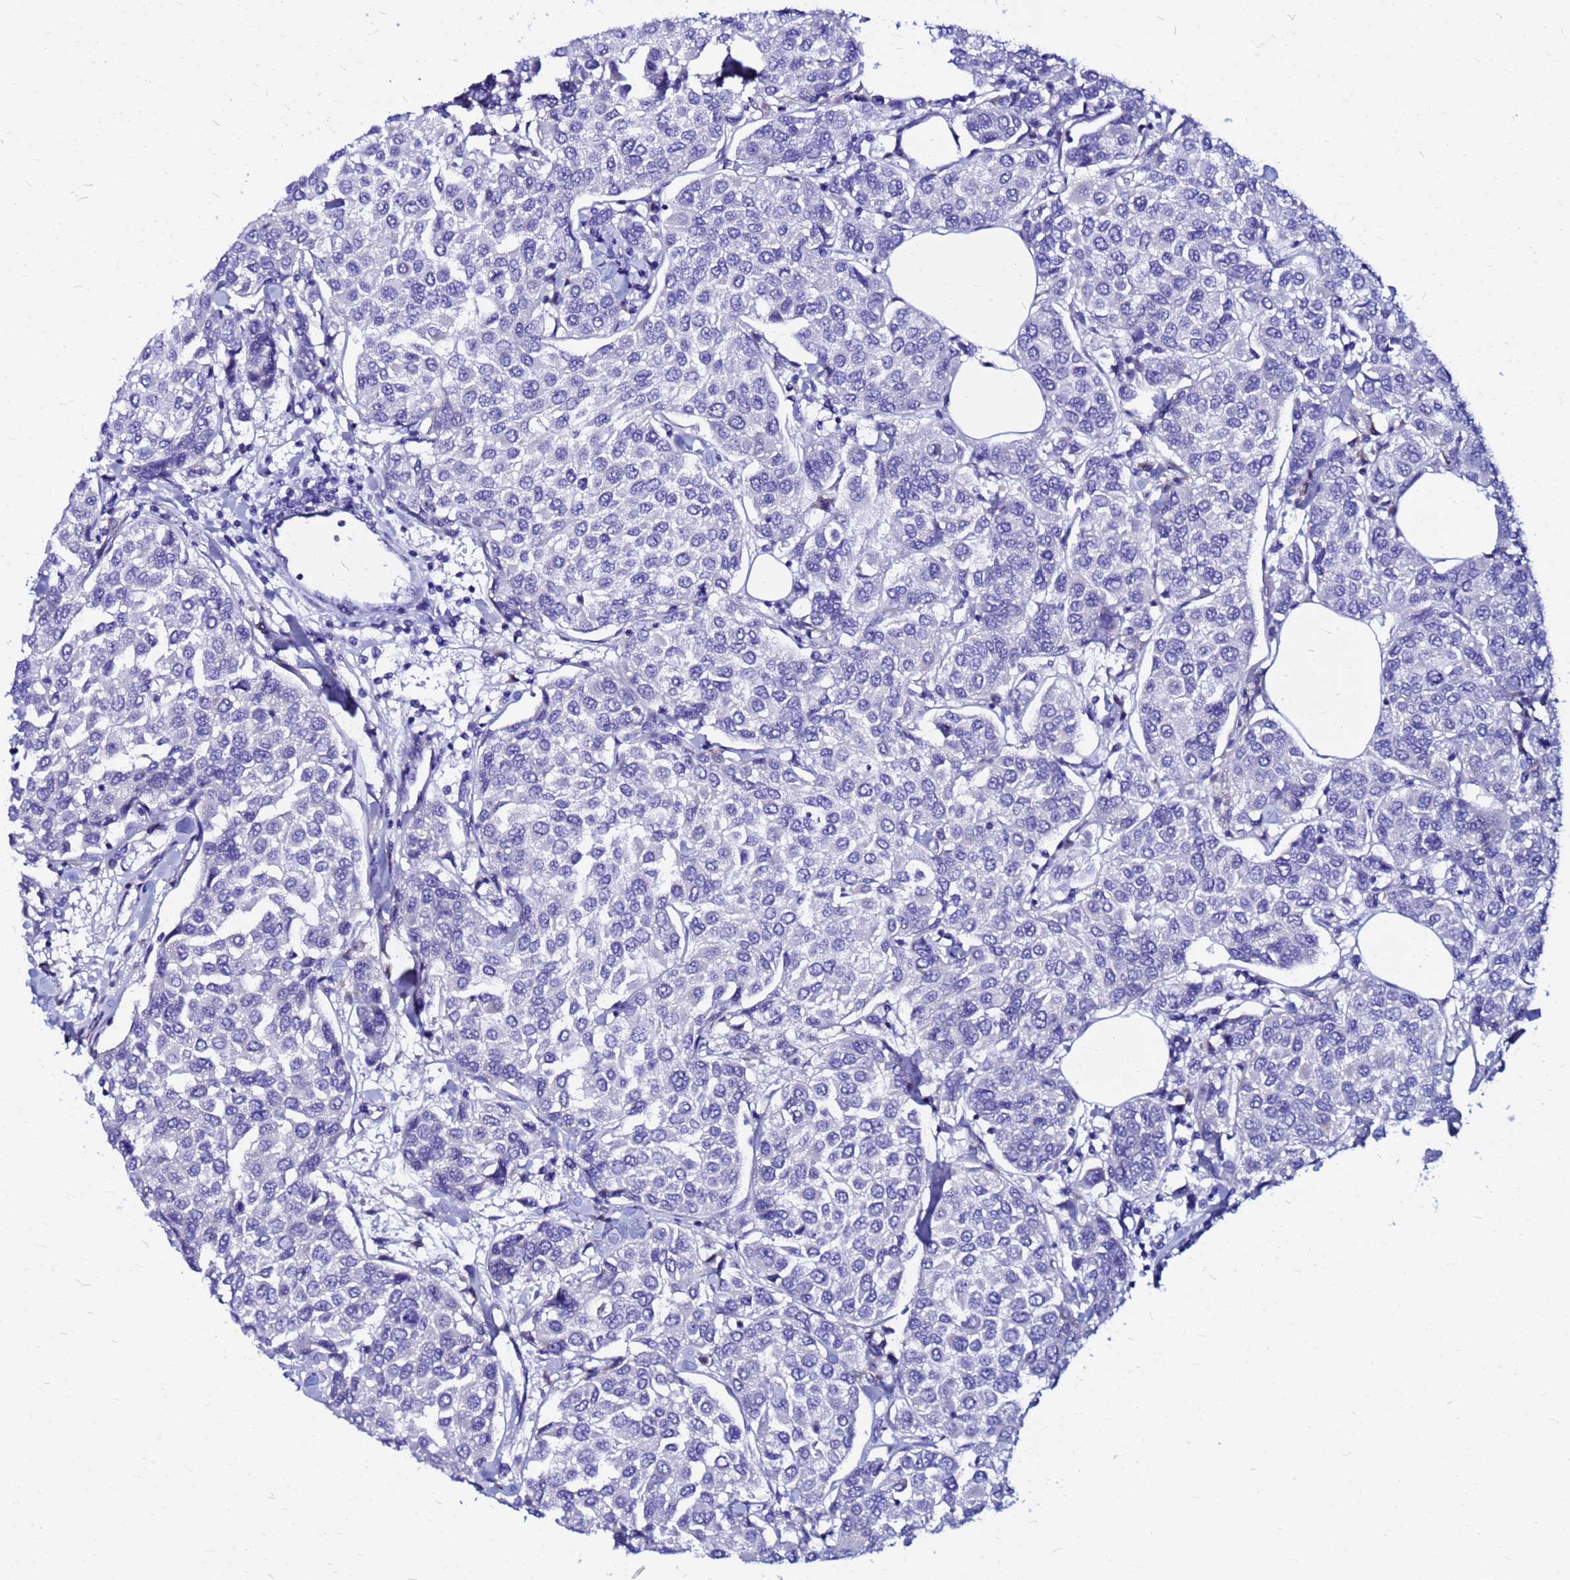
{"staining": {"intensity": "negative", "quantity": "none", "location": "none"}, "tissue": "breast cancer", "cell_type": "Tumor cells", "image_type": "cancer", "snomed": [{"axis": "morphology", "description": "Duct carcinoma"}, {"axis": "topography", "description": "Breast"}], "caption": "This is an immunohistochemistry image of infiltrating ductal carcinoma (breast). There is no positivity in tumor cells.", "gene": "JRKL", "patient": {"sex": "female", "age": 55}}